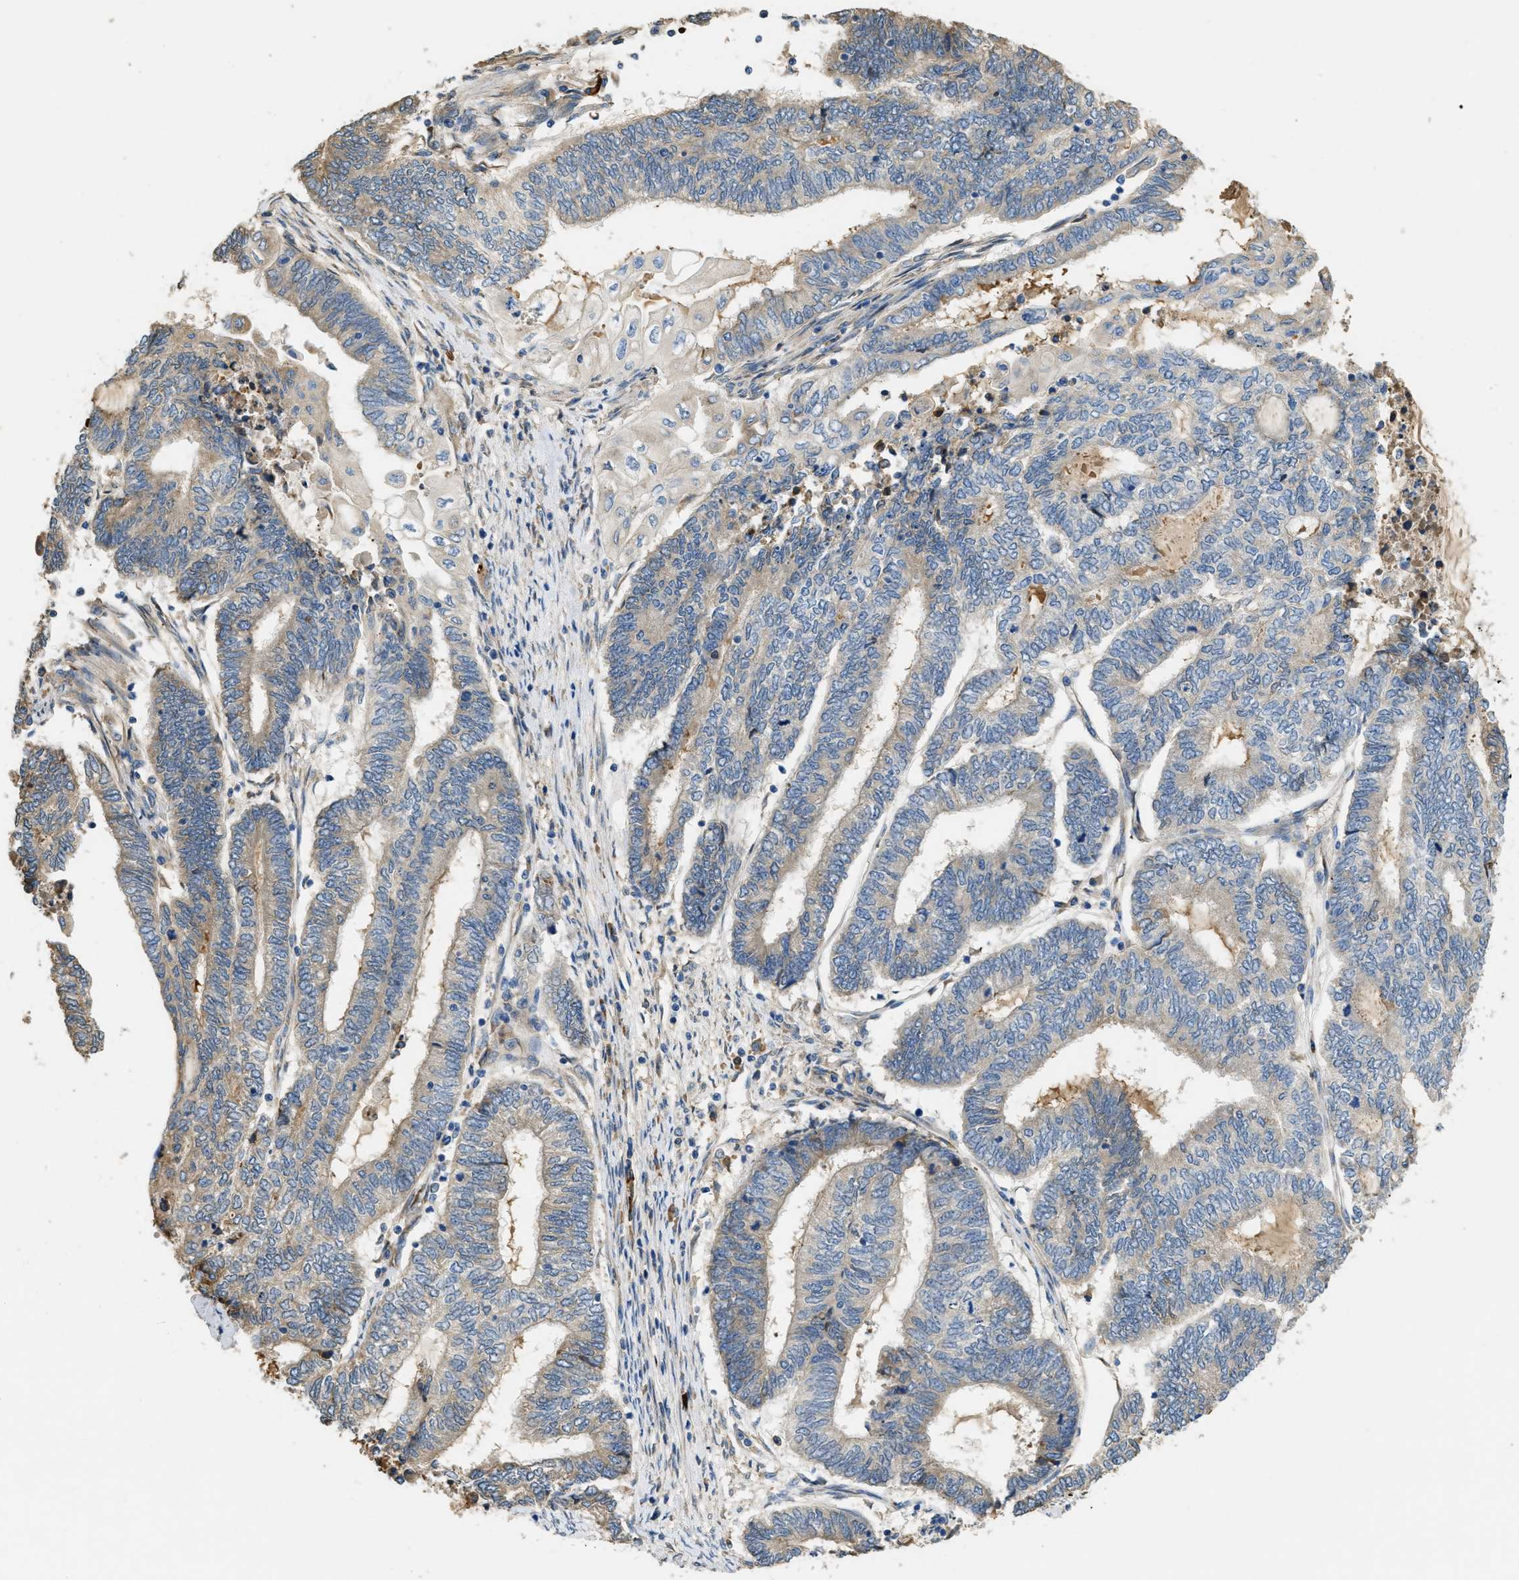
{"staining": {"intensity": "moderate", "quantity": "<25%", "location": "cytoplasmic/membranous"}, "tissue": "endometrial cancer", "cell_type": "Tumor cells", "image_type": "cancer", "snomed": [{"axis": "morphology", "description": "Adenocarcinoma, NOS"}, {"axis": "topography", "description": "Uterus"}, {"axis": "topography", "description": "Endometrium"}], "caption": "Tumor cells display low levels of moderate cytoplasmic/membranous positivity in about <25% of cells in human endometrial cancer (adenocarcinoma).", "gene": "RIPK2", "patient": {"sex": "female", "age": 70}}